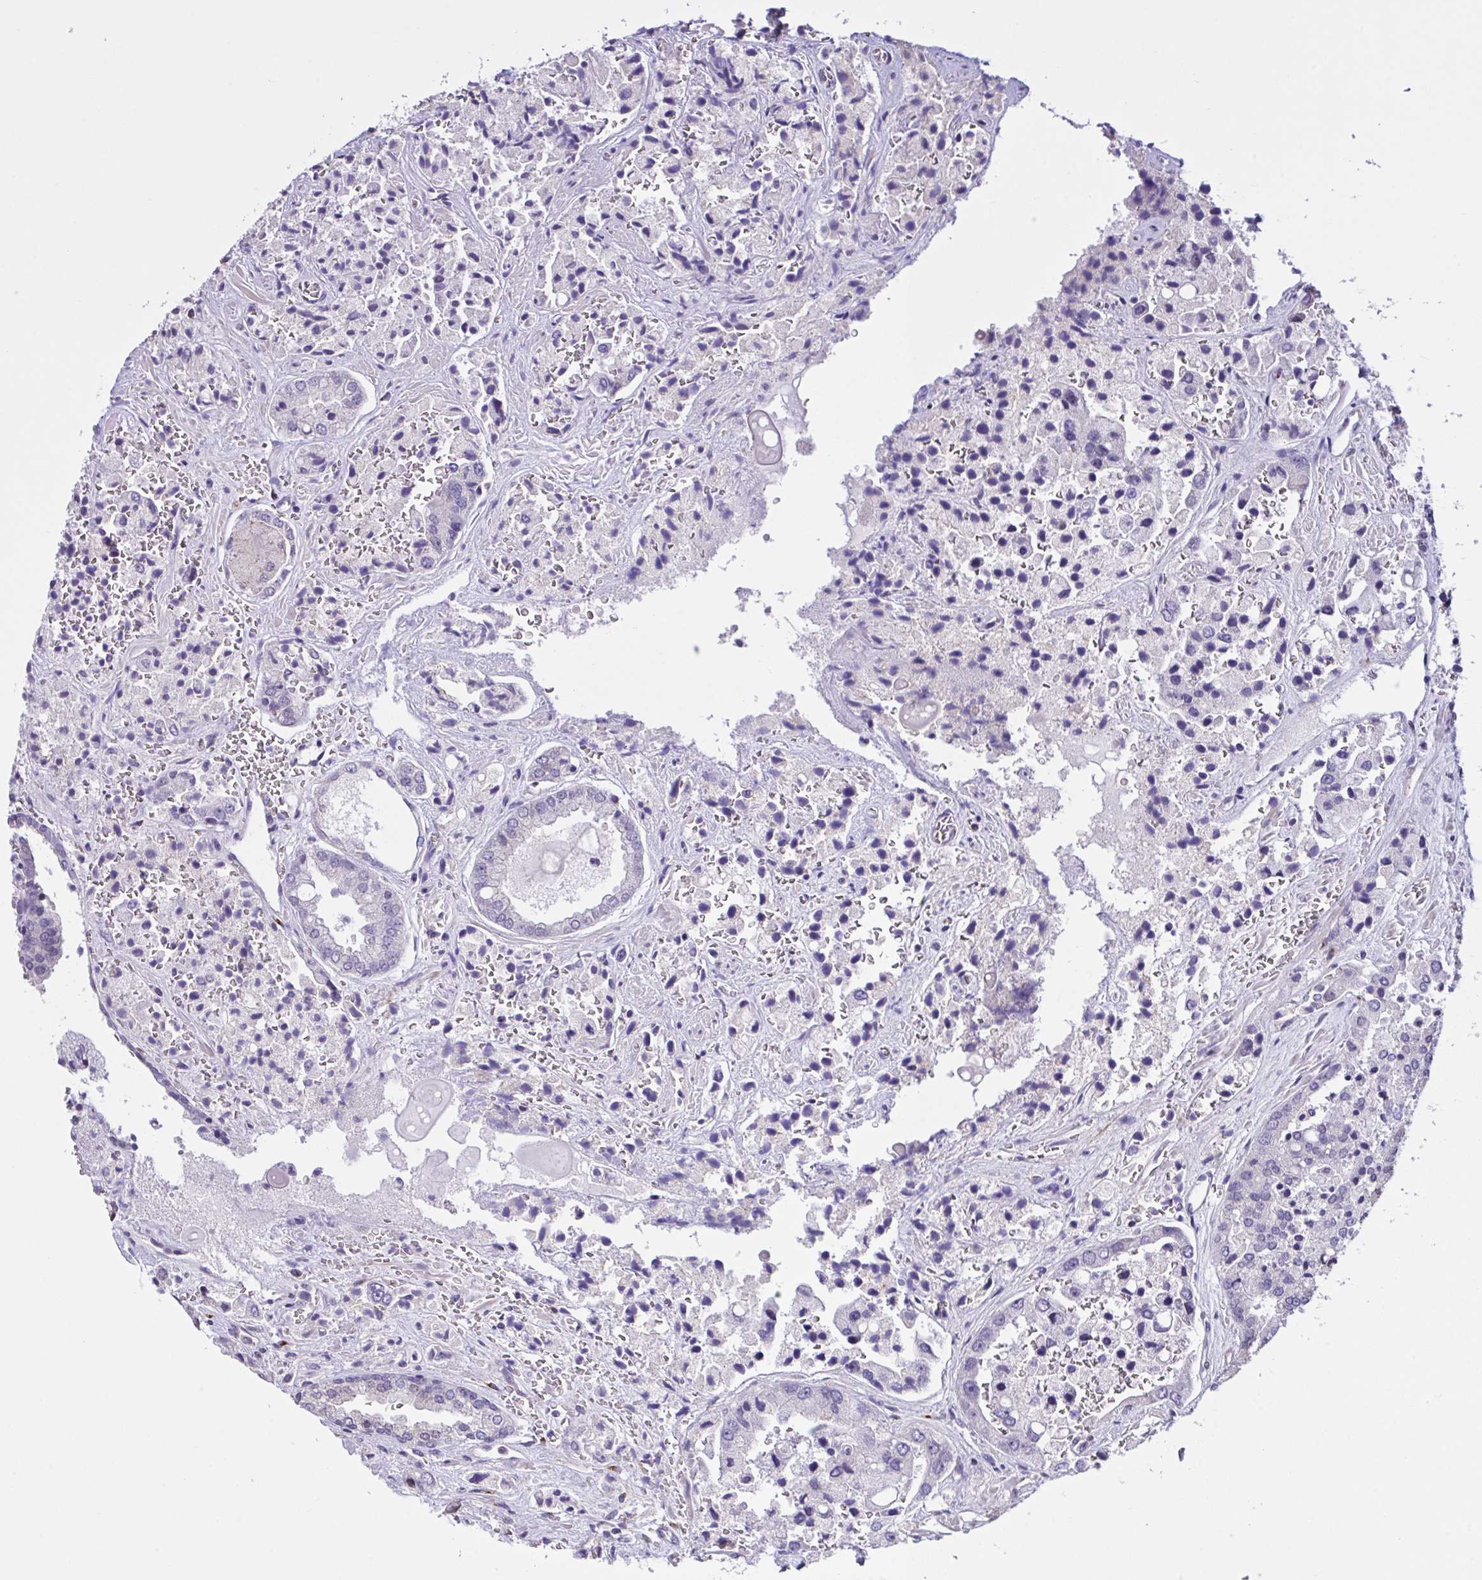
{"staining": {"intensity": "negative", "quantity": "none", "location": "none"}, "tissue": "prostate cancer", "cell_type": "Tumor cells", "image_type": "cancer", "snomed": [{"axis": "morphology", "description": "Normal tissue, NOS"}, {"axis": "morphology", "description": "Adenocarcinoma, High grade"}, {"axis": "topography", "description": "Prostate"}, {"axis": "topography", "description": "Peripheral nerve tissue"}], "caption": "This is a micrograph of IHC staining of prostate cancer, which shows no positivity in tumor cells.", "gene": "MRGPRX2", "patient": {"sex": "male", "age": 68}}